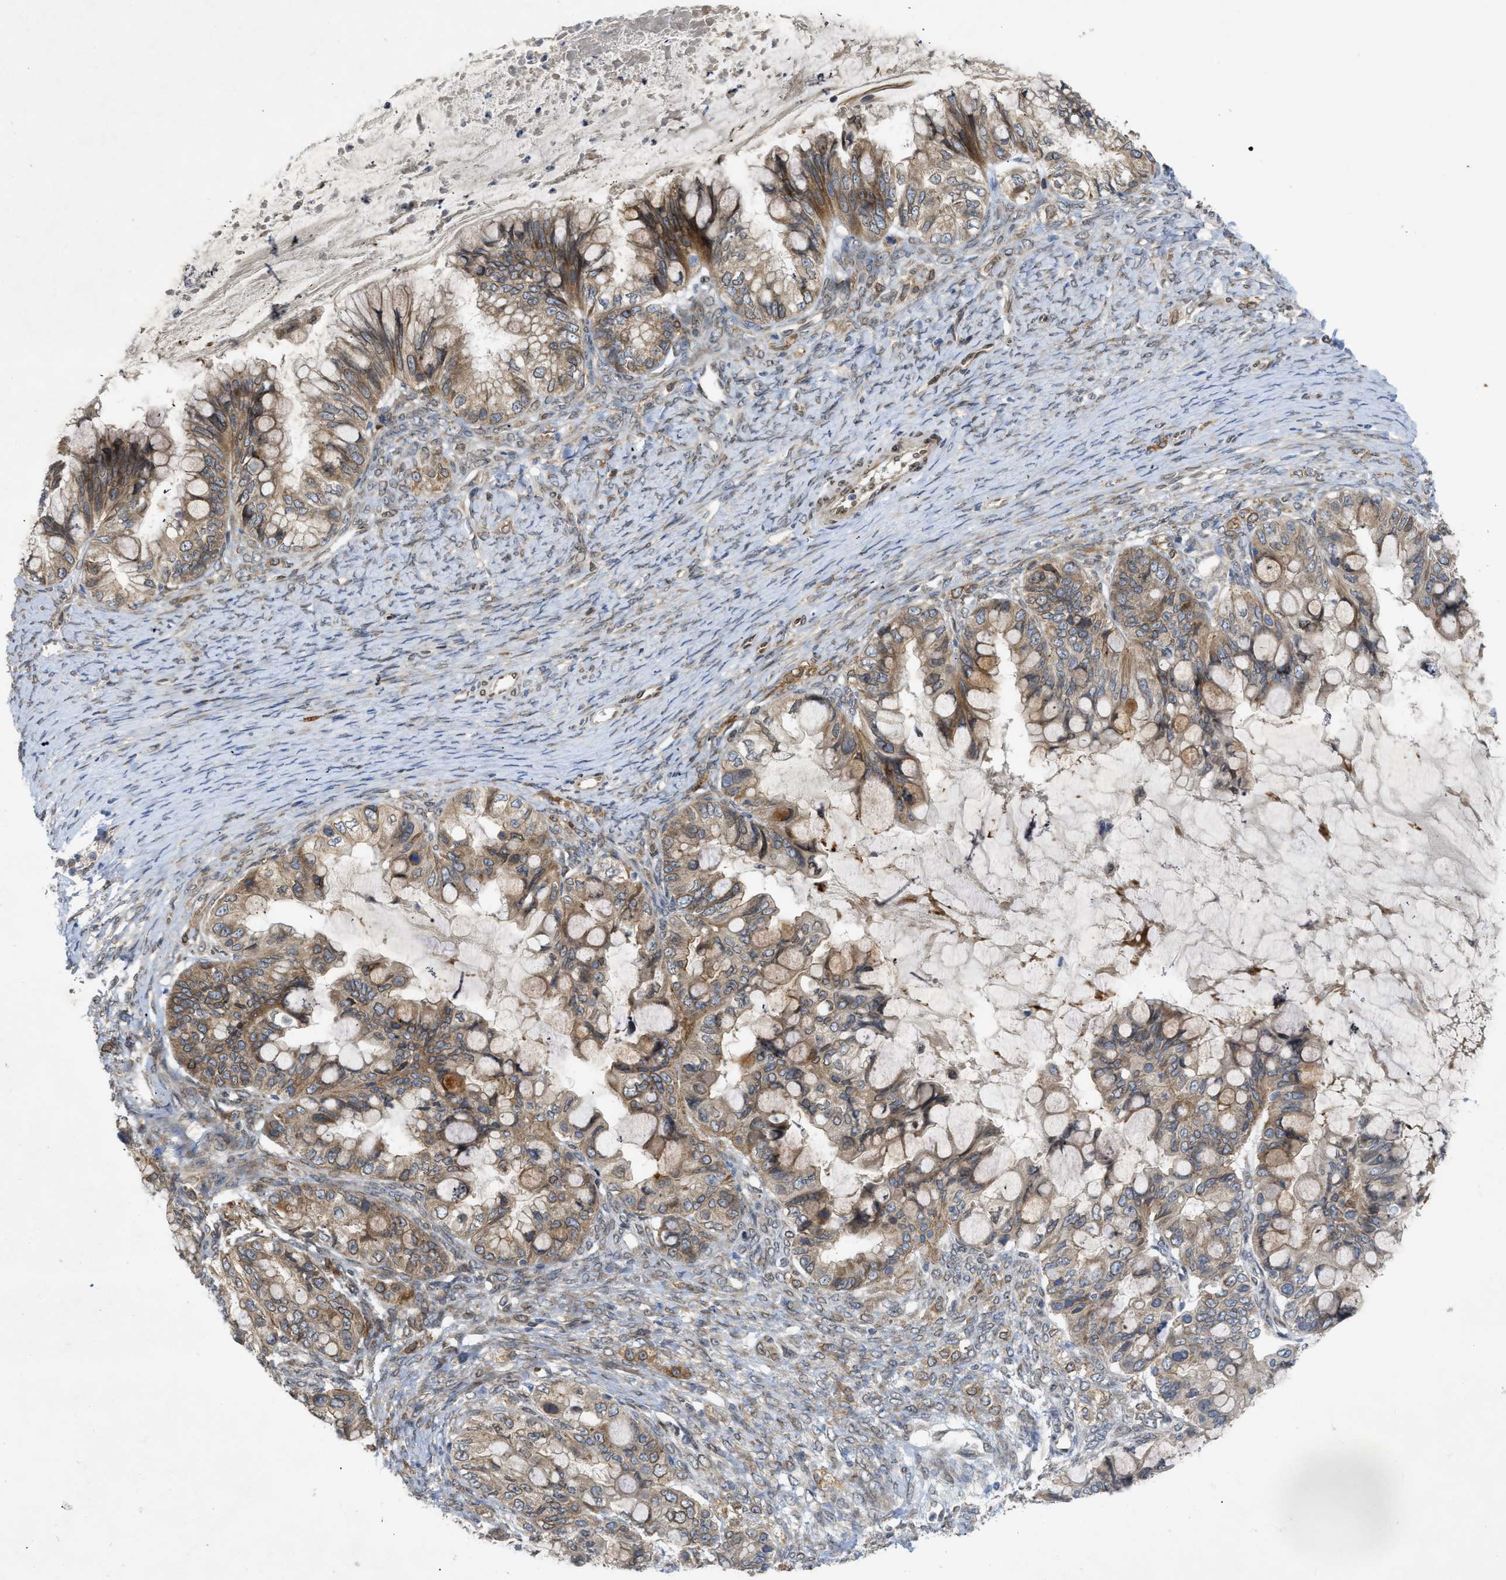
{"staining": {"intensity": "moderate", "quantity": ">75%", "location": "cytoplasmic/membranous"}, "tissue": "ovarian cancer", "cell_type": "Tumor cells", "image_type": "cancer", "snomed": [{"axis": "morphology", "description": "Cystadenocarcinoma, mucinous, NOS"}, {"axis": "topography", "description": "Ovary"}], "caption": "Approximately >75% of tumor cells in human ovarian mucinous cystadenocarcinoma display moderate cytoplasmic/membranous protein staining as visualized by brown immunohistochemical staining.", "gene": "EIF2AK3", "patient": {"sex": "female", "age": 80}}